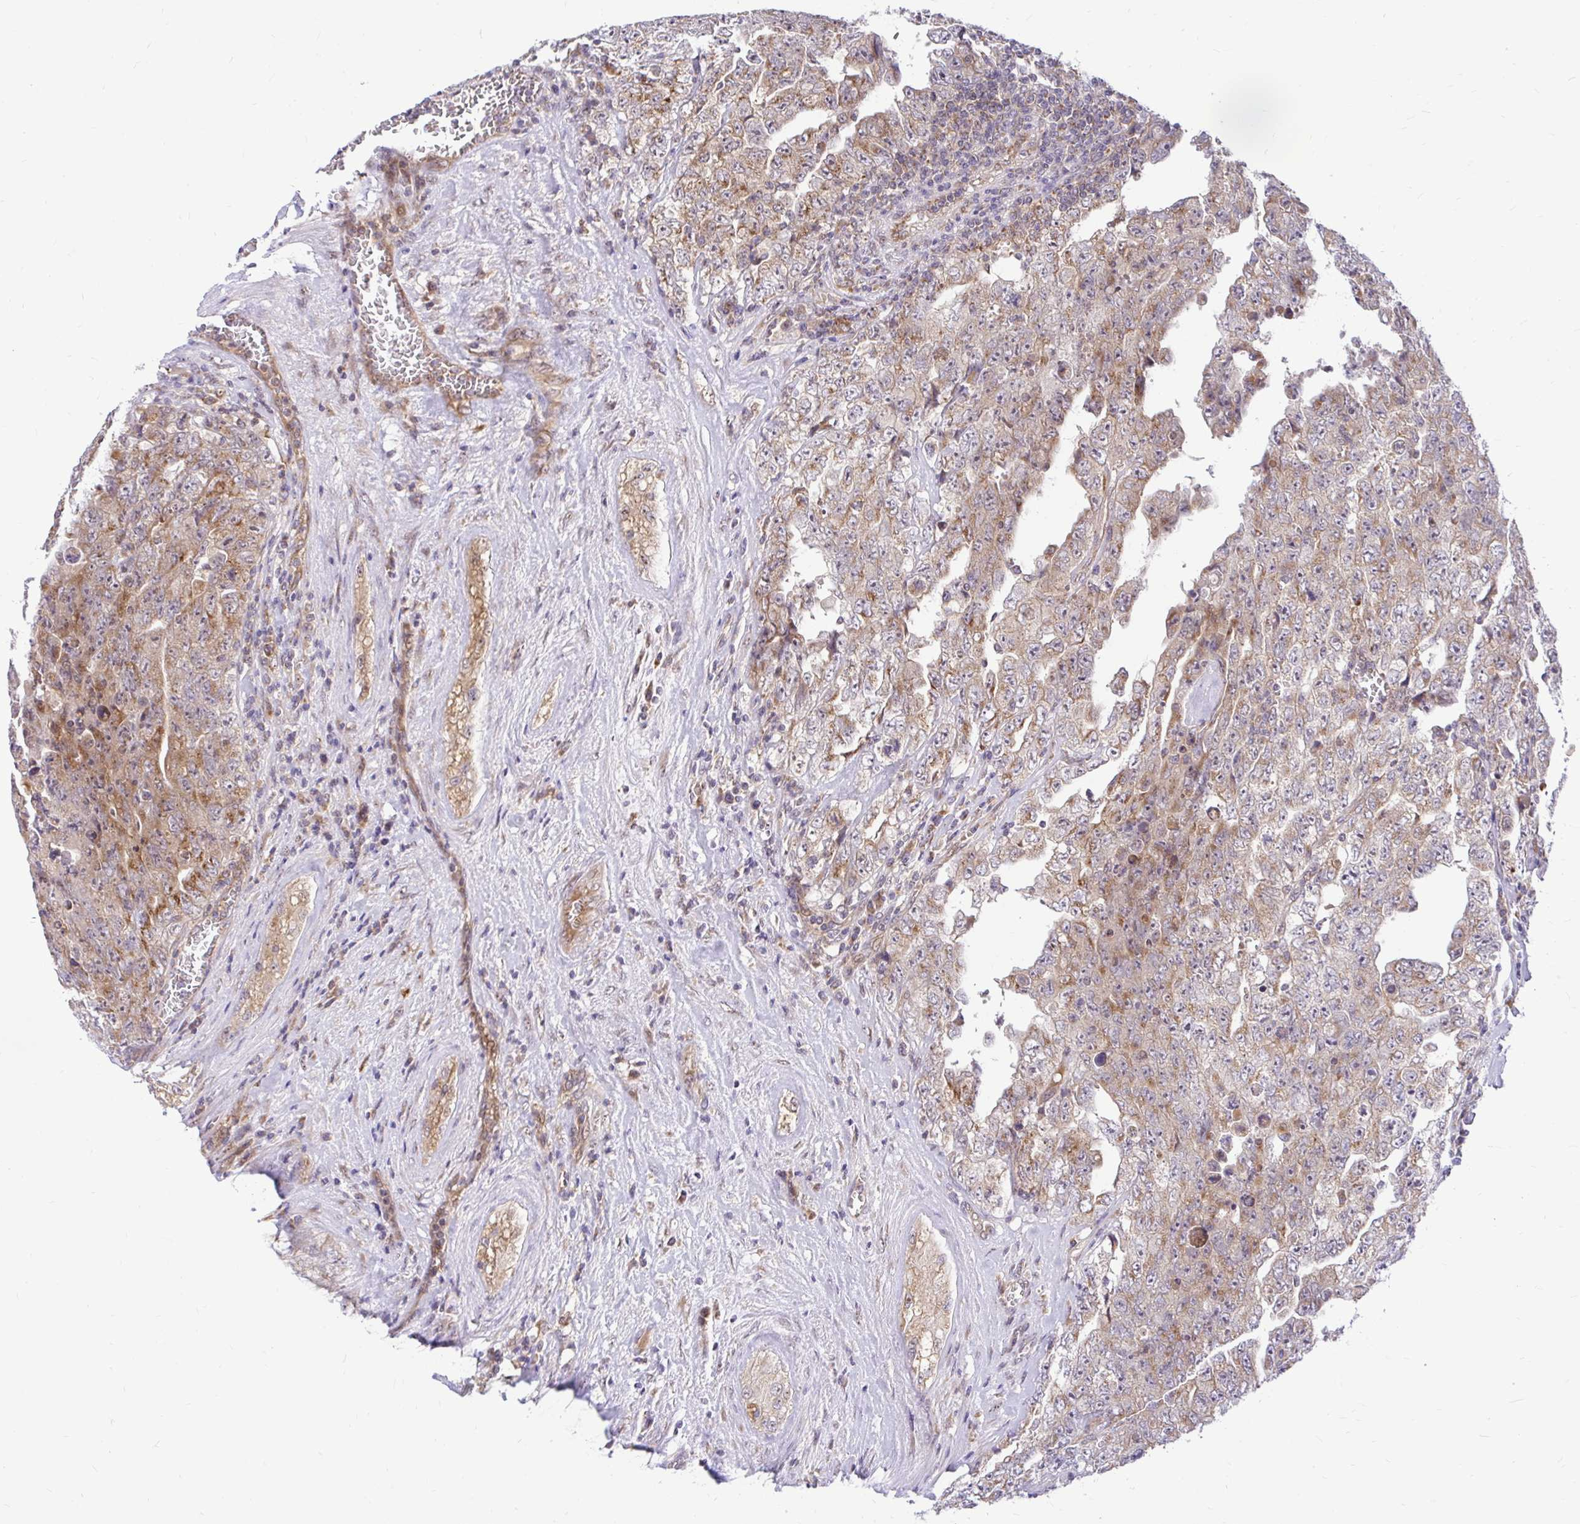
{"staining": {"intensity": "moderate", "quantity": "25%-75%", "location": "cytoplasmic/membranous"}, "tissue": "testis cancer", "cell_type": "Tumor cells", "image_type": "cancer", "snomed": [{"axis": "morphology", "description": "Carcinoma, Embryonal, NOS"}, {"axis": "topography", "description": "Testis"}], "caption": "Immunohistochemistry of testis embryonal carcinoma demonstrates medium levels of moderate cytoplasmic/membranous staining in about 25%-75% of tumor cells.", "gene": "VTI1B", "patient": {"sex": "male", "age": 28}}